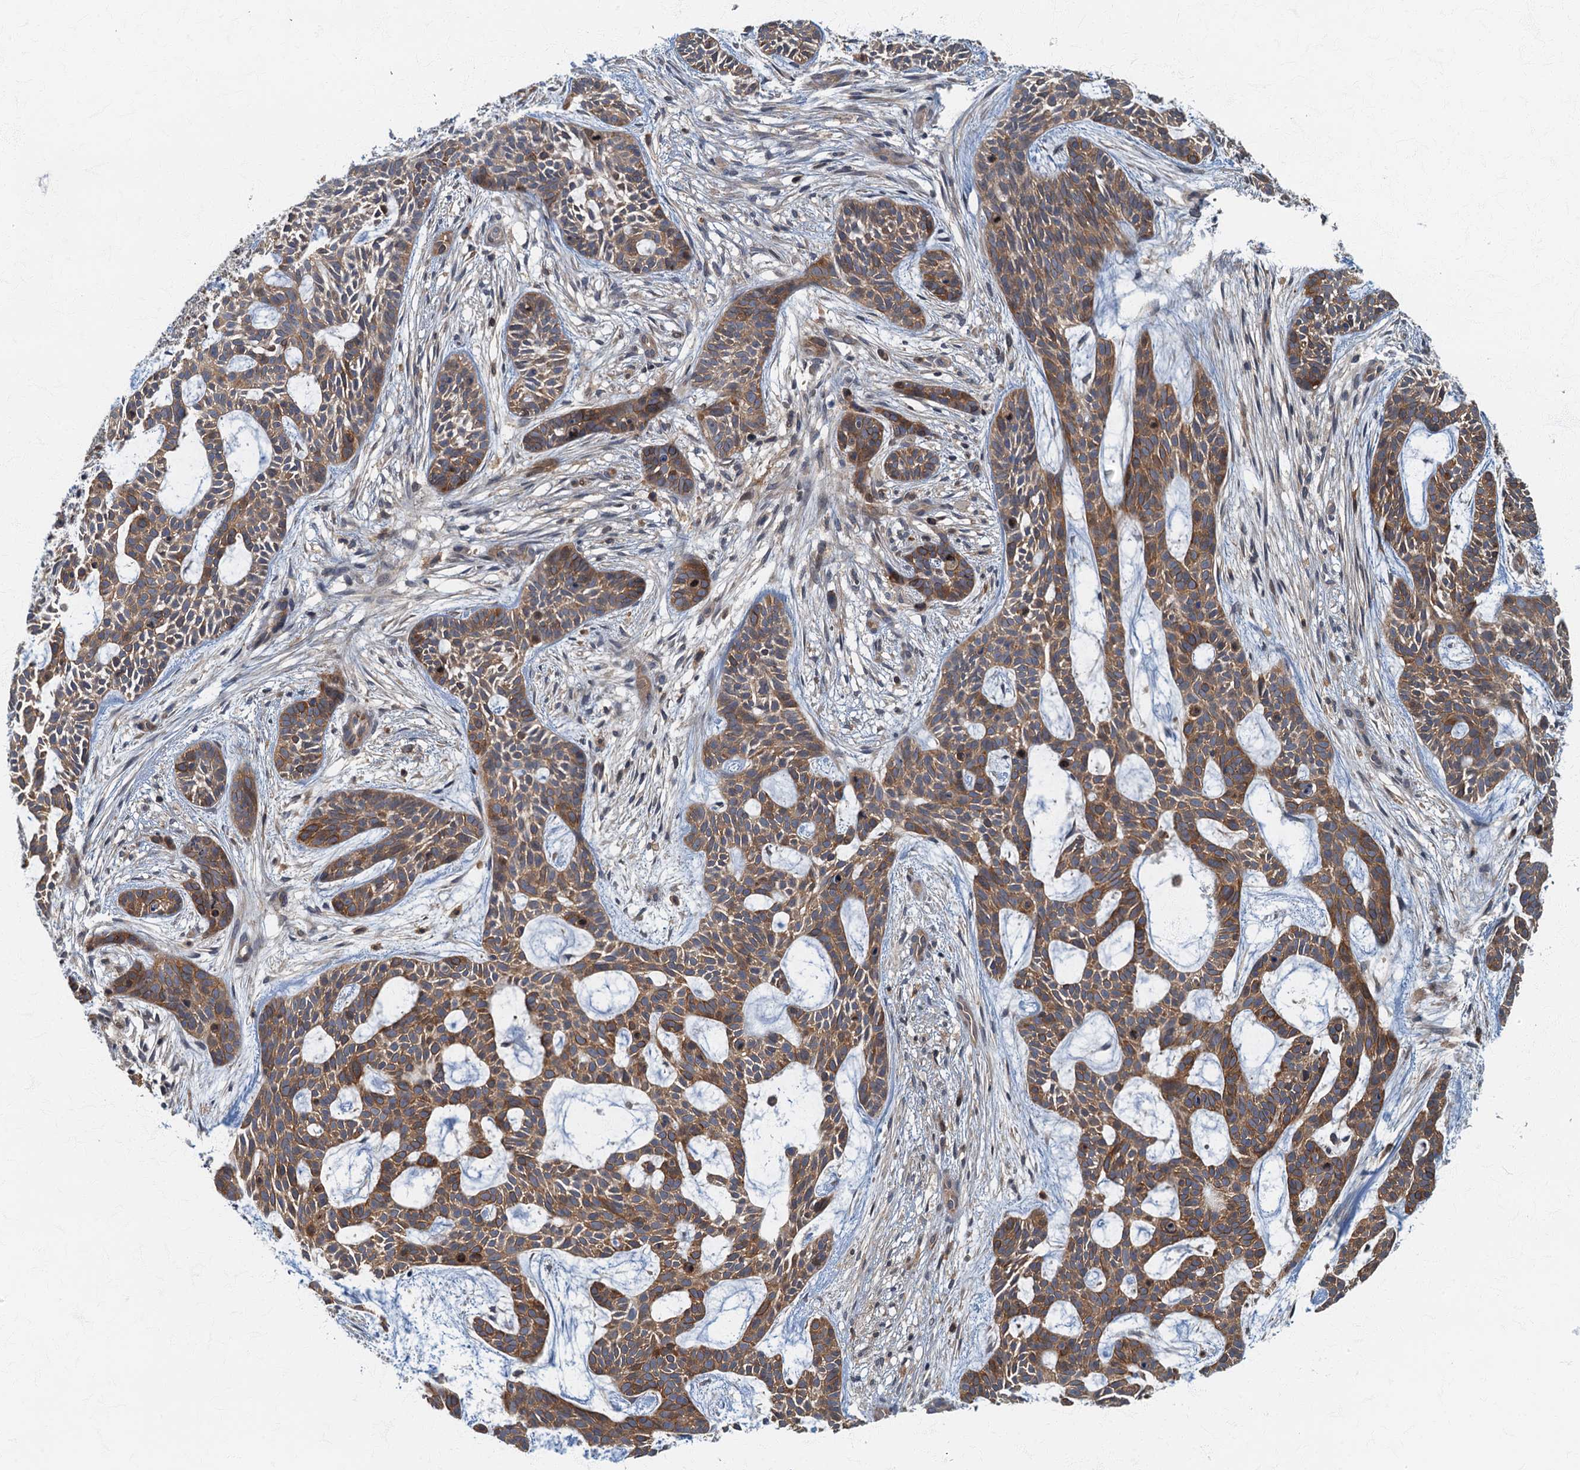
{"staining": {"intensity": "moderate", "quantity": ">75%", "location": "cytoplasmic/membranous"}, "tissue": "skin cancer", "cell_type": "Tumor cells", "image_type": "cancer", "snomed": [{"axis": "morphology", "description": "Basal cell carcinoma"}, {"axis": "topography", "description": "Skin"}], "caption": "Immunohistochemical staining of skin cancer (basal cell carcinoma) reveals medium levels of moderate cytoplasmic/membranous protein expression in about >75% of tumor cells. Ihc stains the protein in brown and the nuclei are stained blue.", "gene": "CKAP2L", "patient": {"sex": "male", "age": 89}}